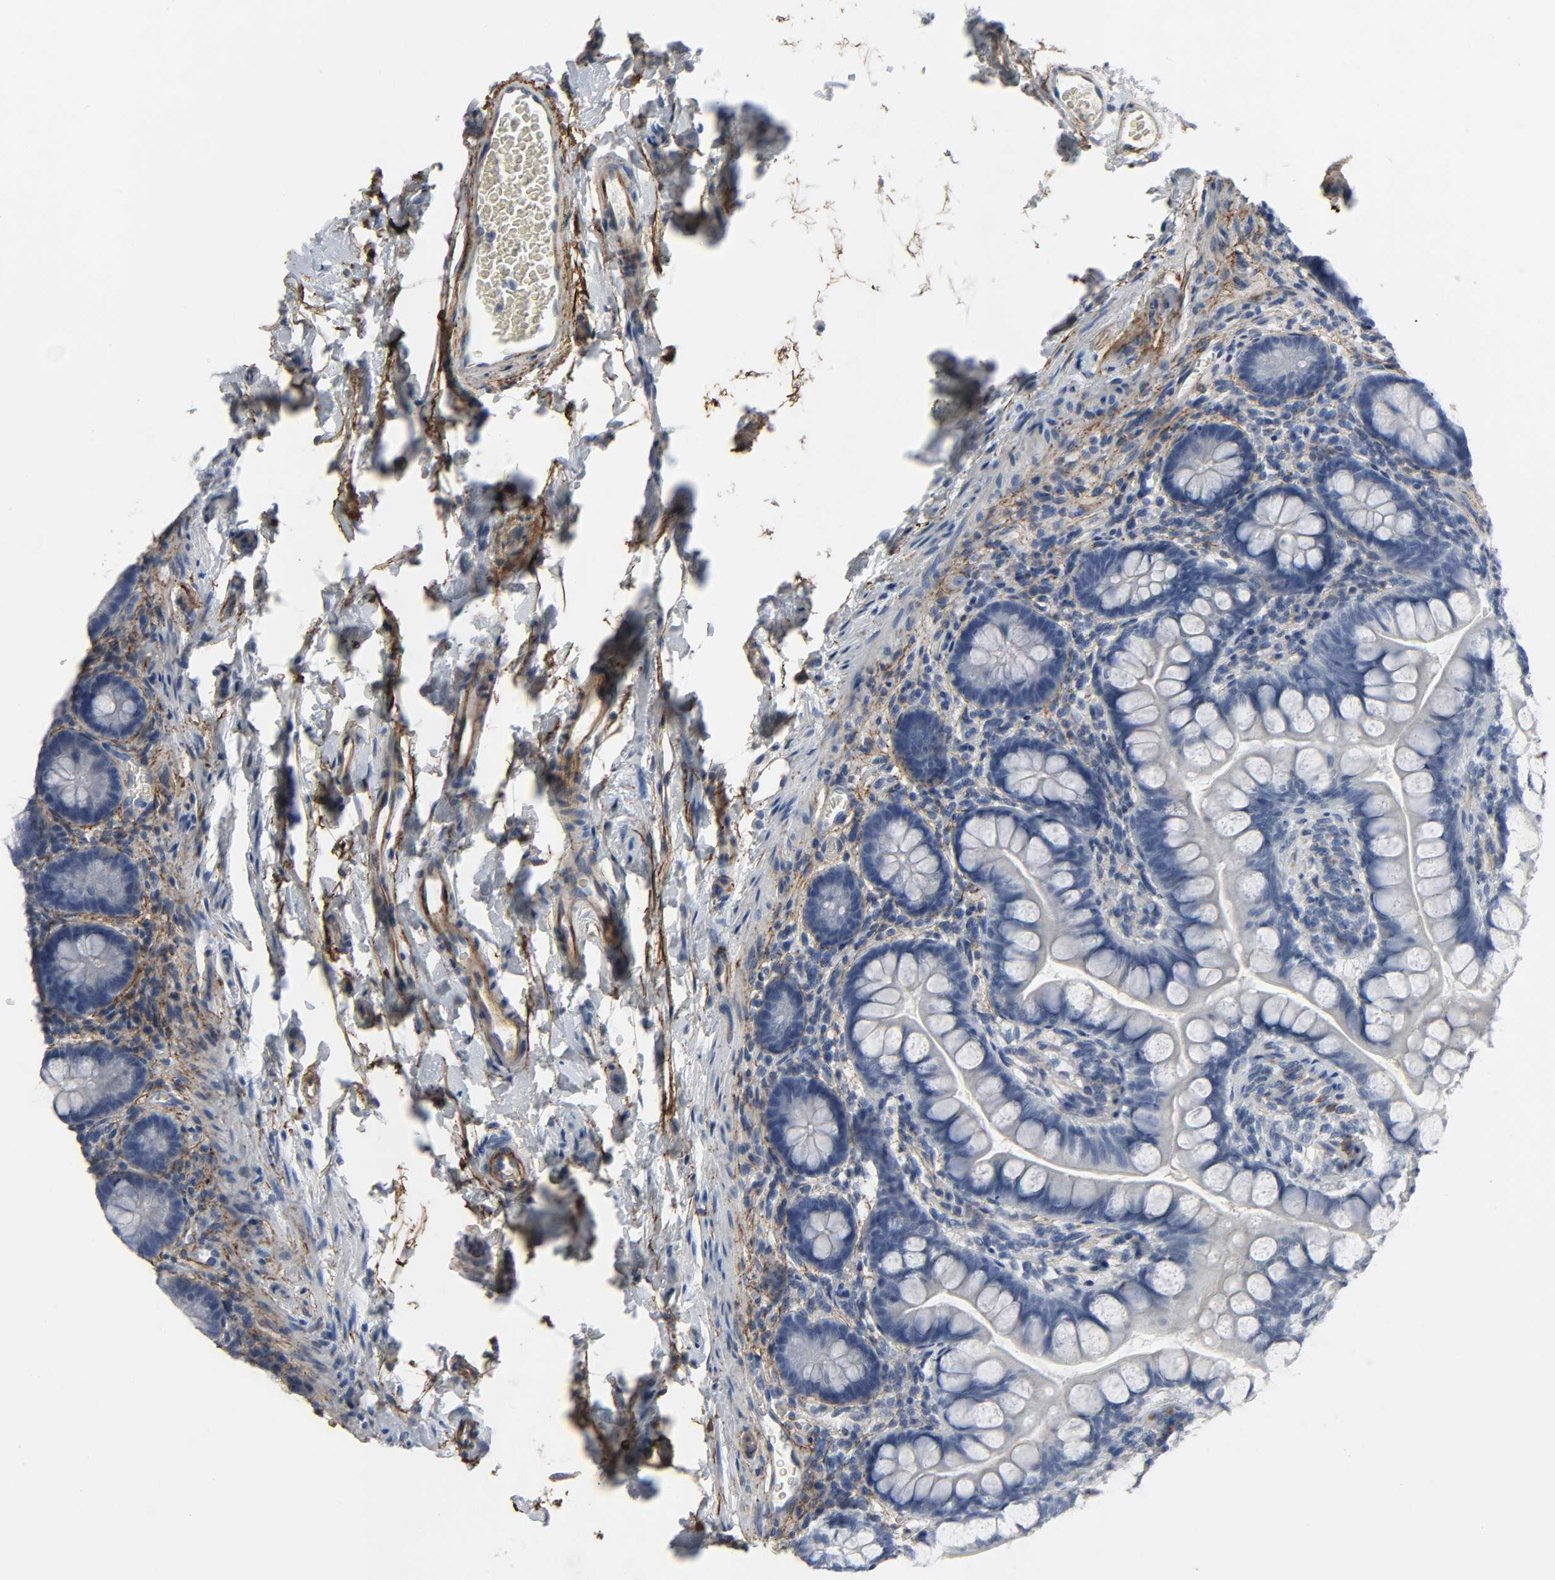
{"staining": {"intensity": "negative", "quantity": "none", "location": "none"}, "tissue": "small intestine", "cell_type": "Glandular cells", "image_type": "normal", "snomed": [{"axis": "morphology", "description": "Normal tissue, NOS"}, {"axis": "topography", "description": "Small intestine"}], "caption": "The immunohistochemistry (IHC) image has no significant staining in glandular cells of small intestine. (DAB IHC with hematoxylin counter stain).", "gene": "FBLN5", "patient": {"sex": "female", "age": 58}}